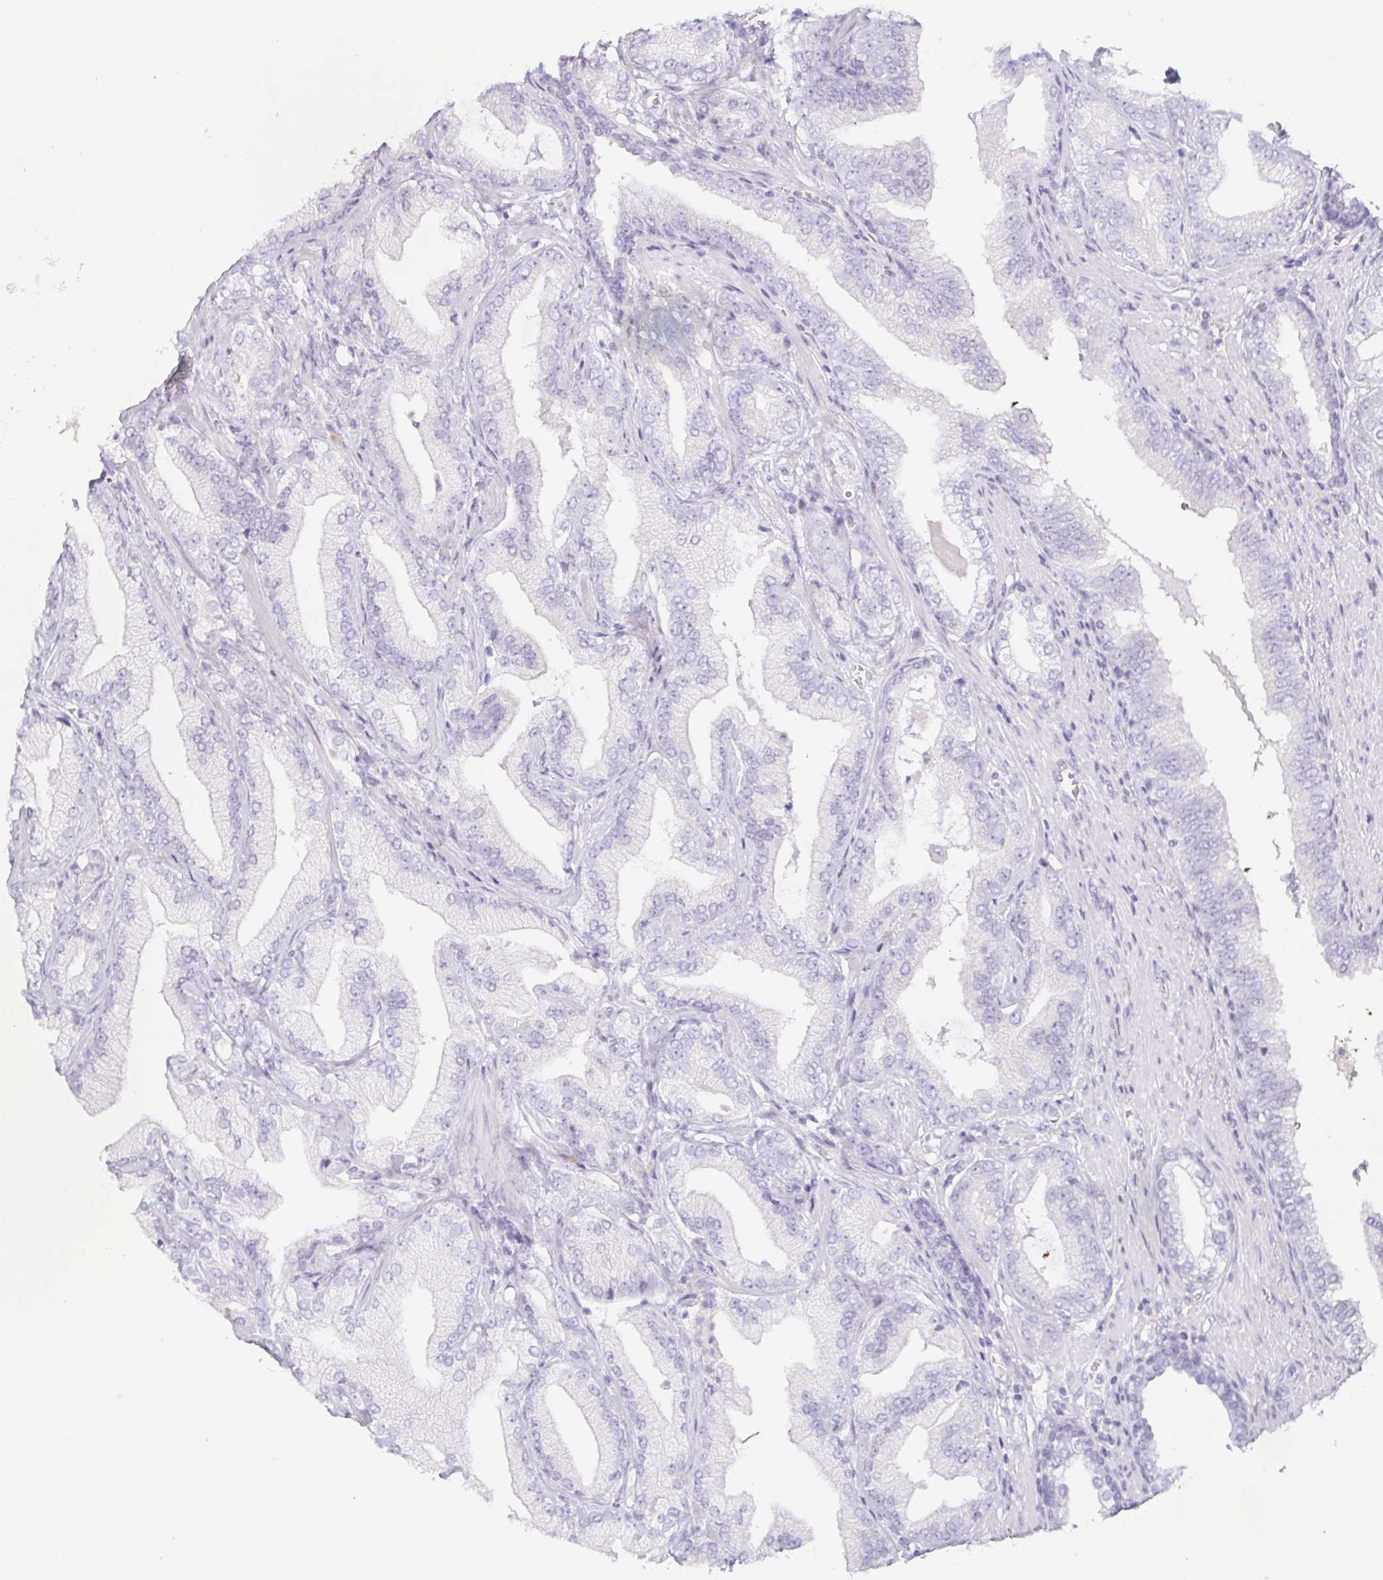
{"staining": {"intensity": "negative", "quantity": "none", "location": "none"}, "tissue": "prostate cancer", "cell_type": "Tumor cells", "image_type": "cancer", "snomed": [{"axis": "morphology", "description": "Adenocarcinoma, Low grade"}, {"axis": "topography", "description": "Prostate"}], "caption": "A micrograph of low-grade adenocarcinoma (prostate) stained for a protein reveals no brown staining in tumor cells.", "gene": "PRR27", "patient": {"sex": "male", "age": 62}}